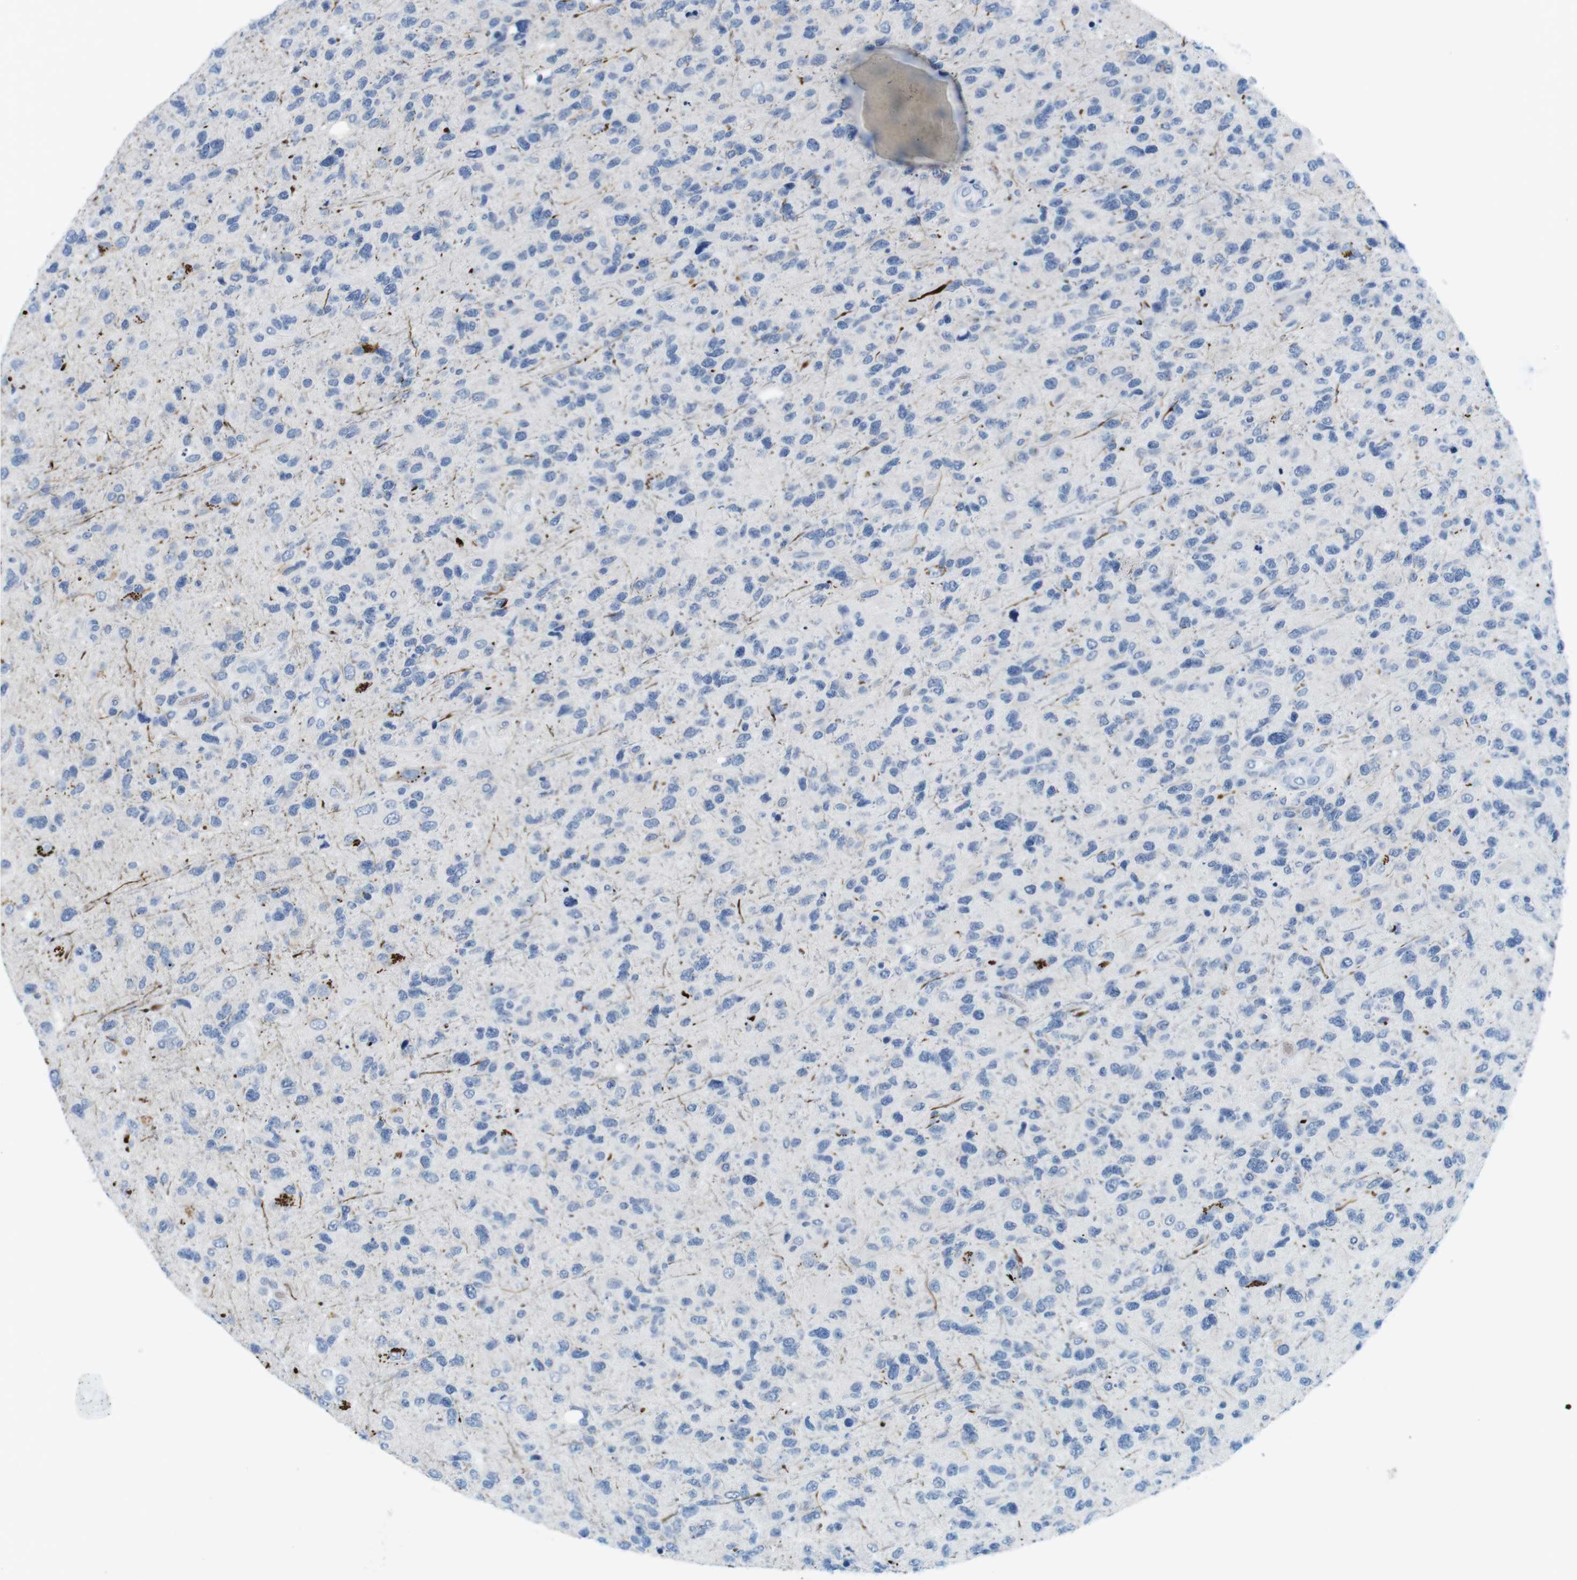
{"staining": {"intensity": "negative", "quantity": "none", "location": "none"}, "tissue": "glioma", "cell_type": "Tumor cells", "image_type": "cancer", "snomed": [{"axis": "morphology", "description": "Glioma, malignant, High grade"}, {"axis": "topography", "description": "Brain"}], "caption": "Malignant glioma (high-grade) stained for a protein using immunohistochemistry demonstrates no staining tumor cells.", "gene": "TFAP2C", "patient": {"sex": "female", "age": 58}}